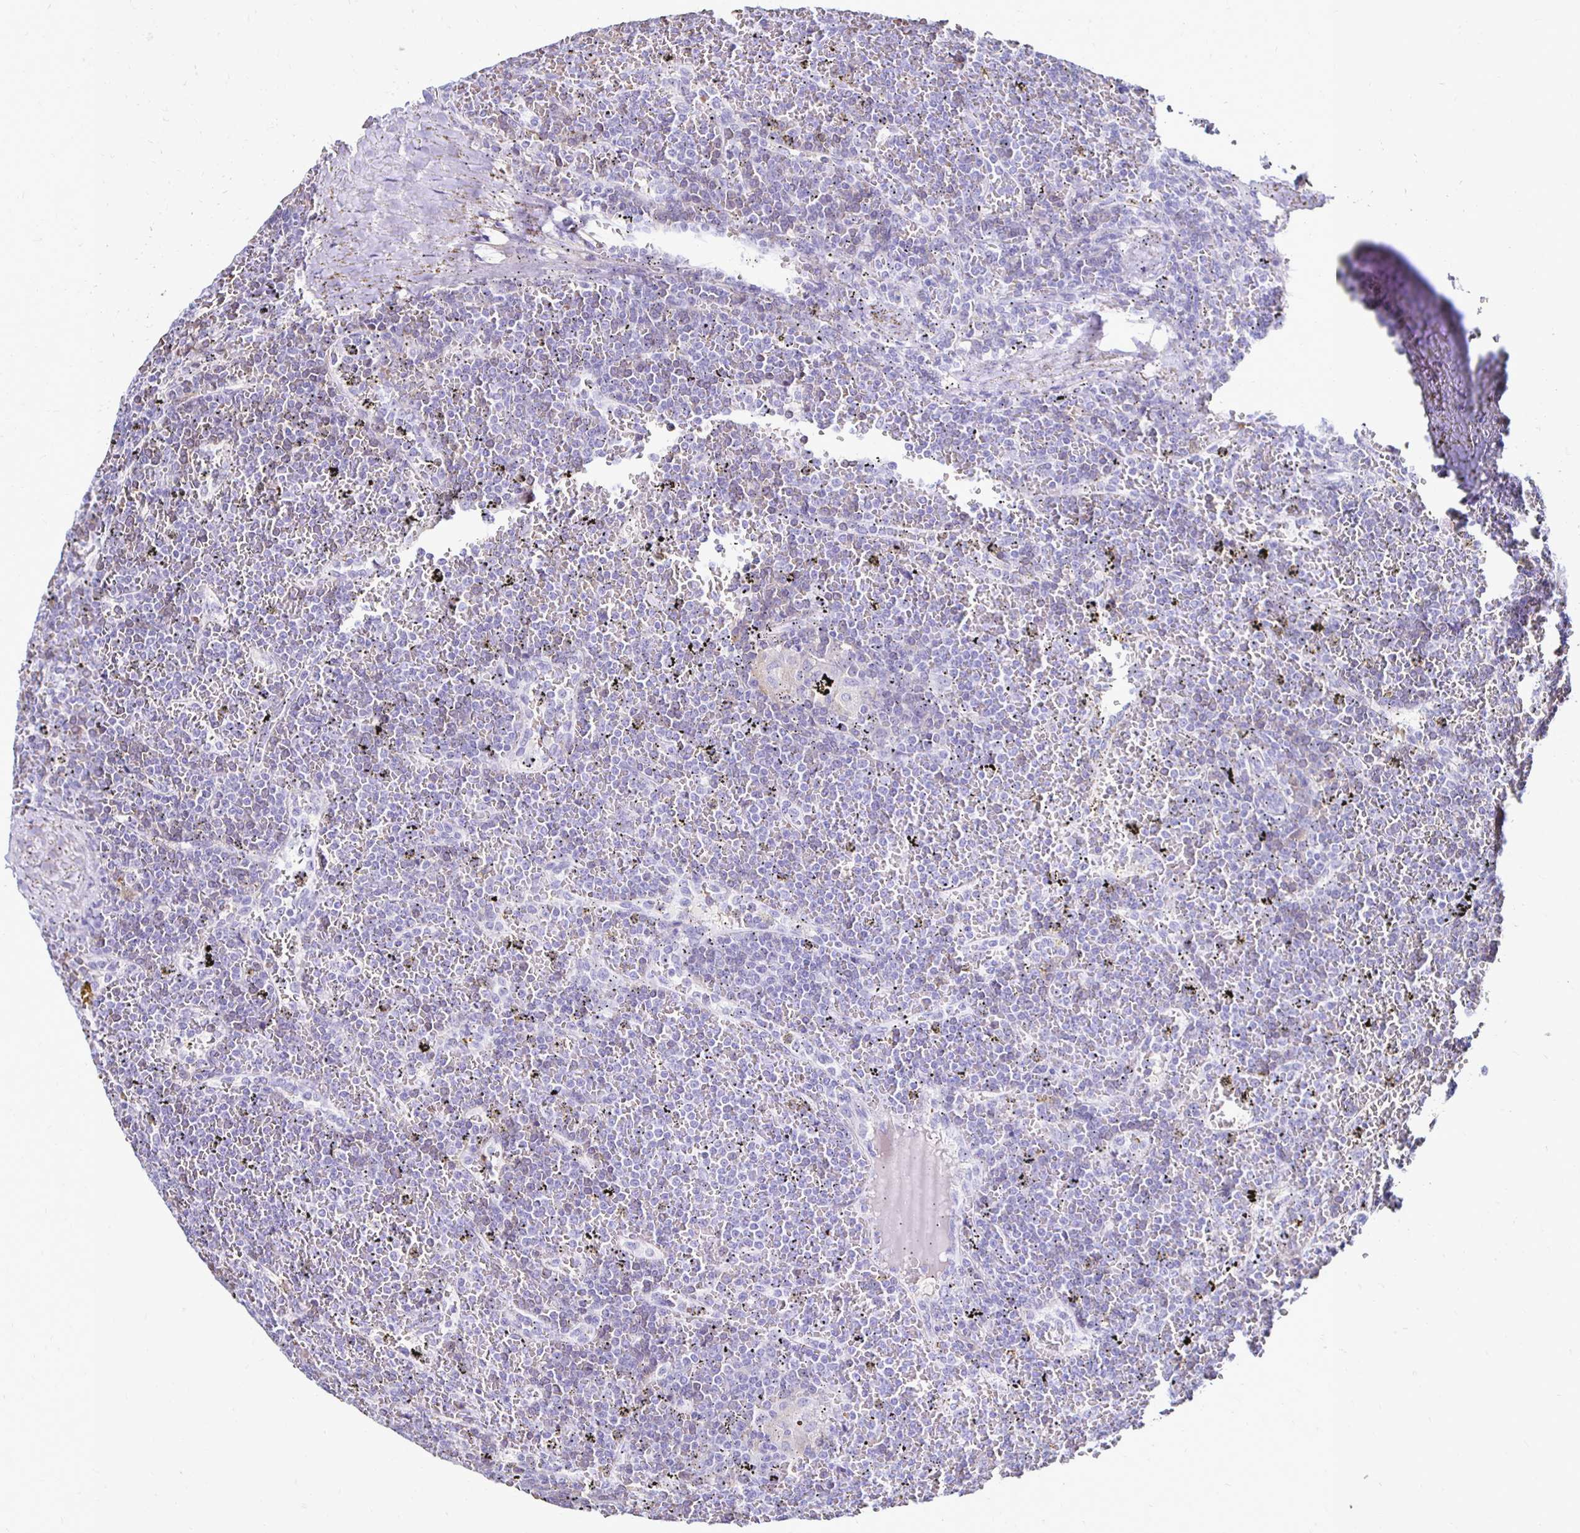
{"staining": {"intensity": "negative", "quantity": "none", "location": "none"}, "tissue": "lymphoma", "cell_type": "Tumor cells", "image_type": "cancer", "snomed": [{"axis": "morphology", "description": "Malignant lymphoma, non-Hodgkin's type, Low grade"}, {"axis": "topography", "description": "Spleen"}], "caption": "DAB (3,3'-diaminobenzidine) immunohistochemical staining of human malignant lymphoma, non-Hodgkin's type (low-grade) shows no significant staining in tumor cells.", "gene": "RHBDL3", "patient": {"sex": "female", "age": 19}}